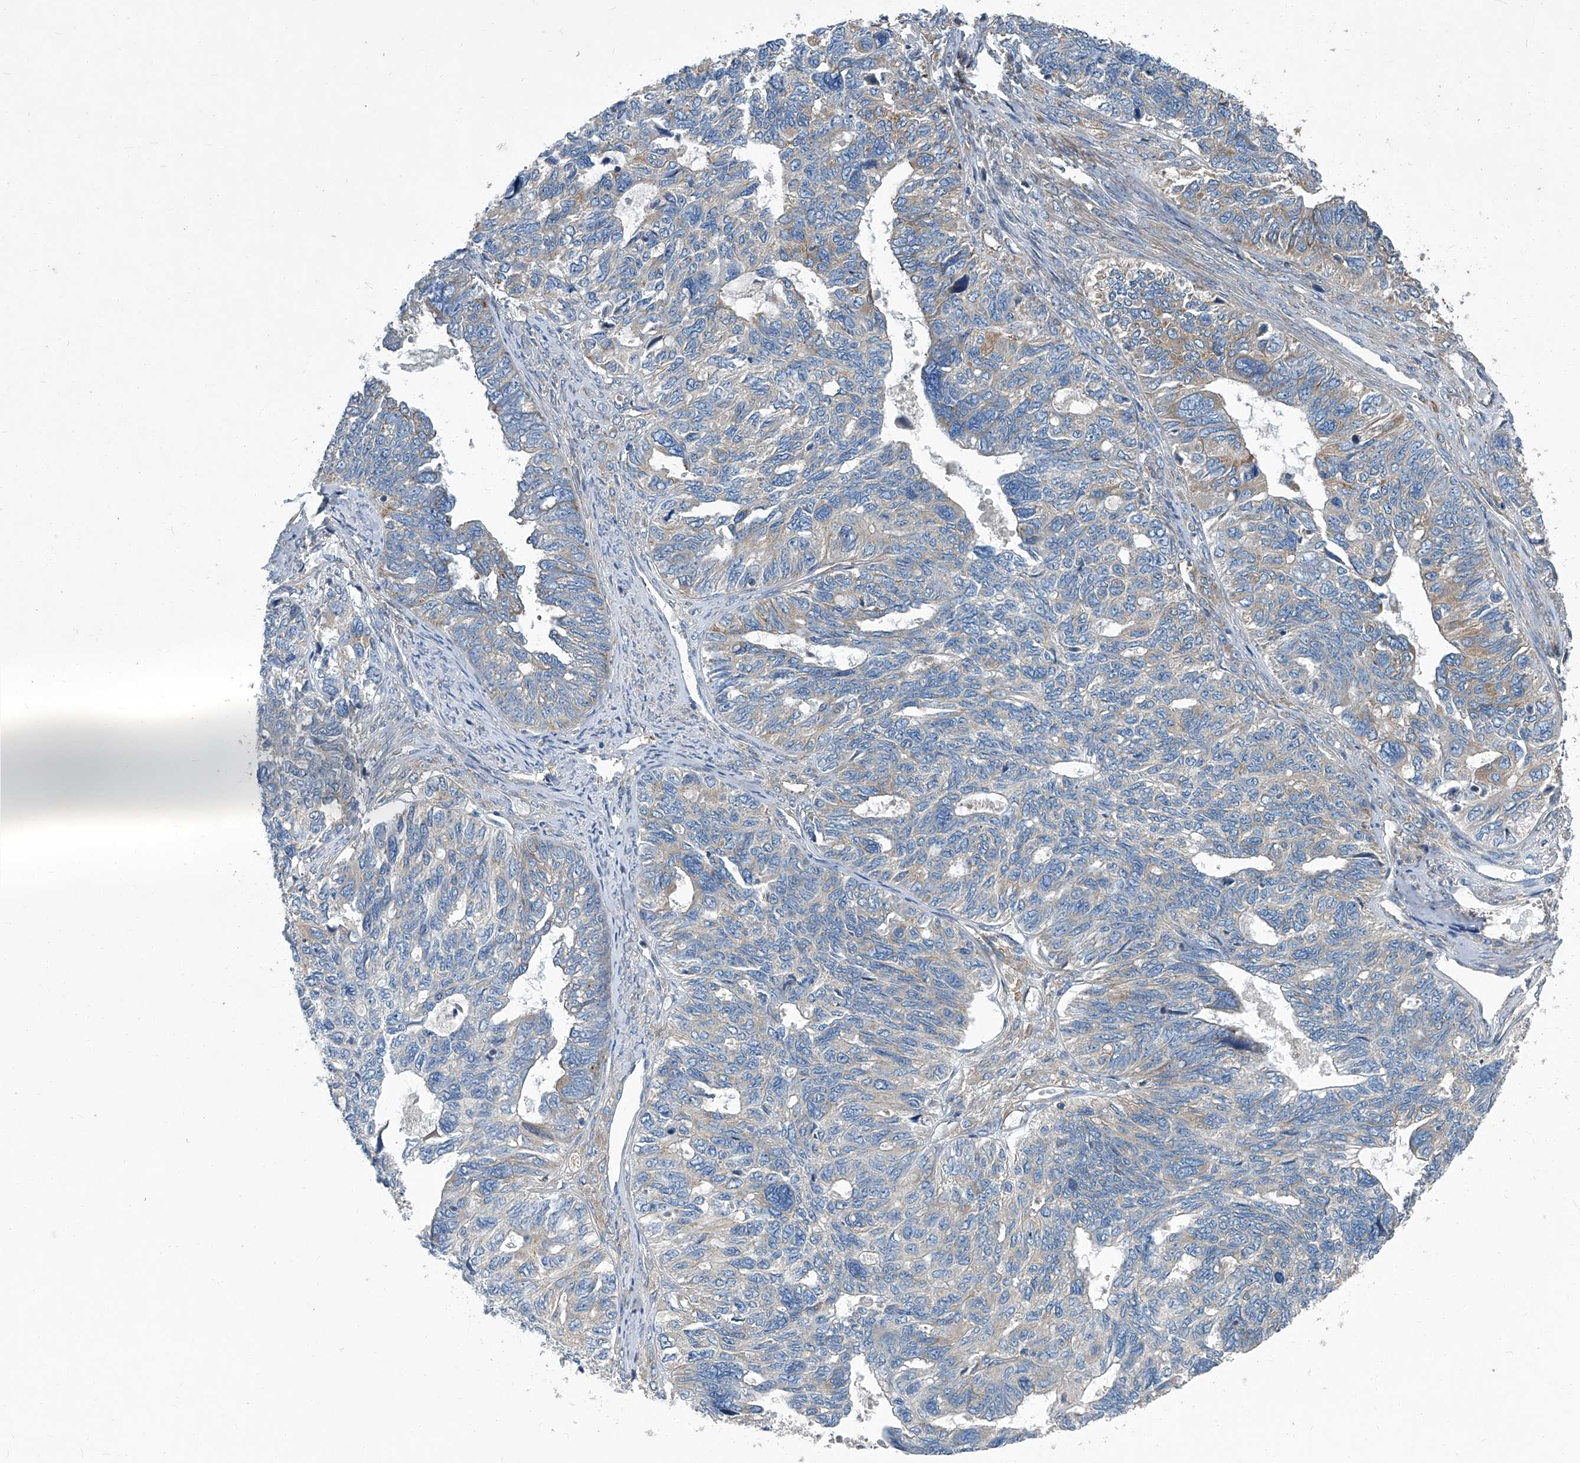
{"staining": {"intensity": "weak", "quantity": "<25%", "location": "cytoplasmic/membranous"}, "tissue": "ovarian cancer", "cell_type": "Tumor cells", "image_type": "cancer", "snomed": [{"axis": "morphology", "description": "Cystadenocarcinoma, serous, NOS"}, {"axis": "topography", "description": "Ovary"}], "caption": "This is an immunohistochemistry image of human serous cystadenocarcinoma (ovarian). There is no positivity in tumor cells.", "gene": "PIGH", "patient": {"sex": "female", "age": 79}}